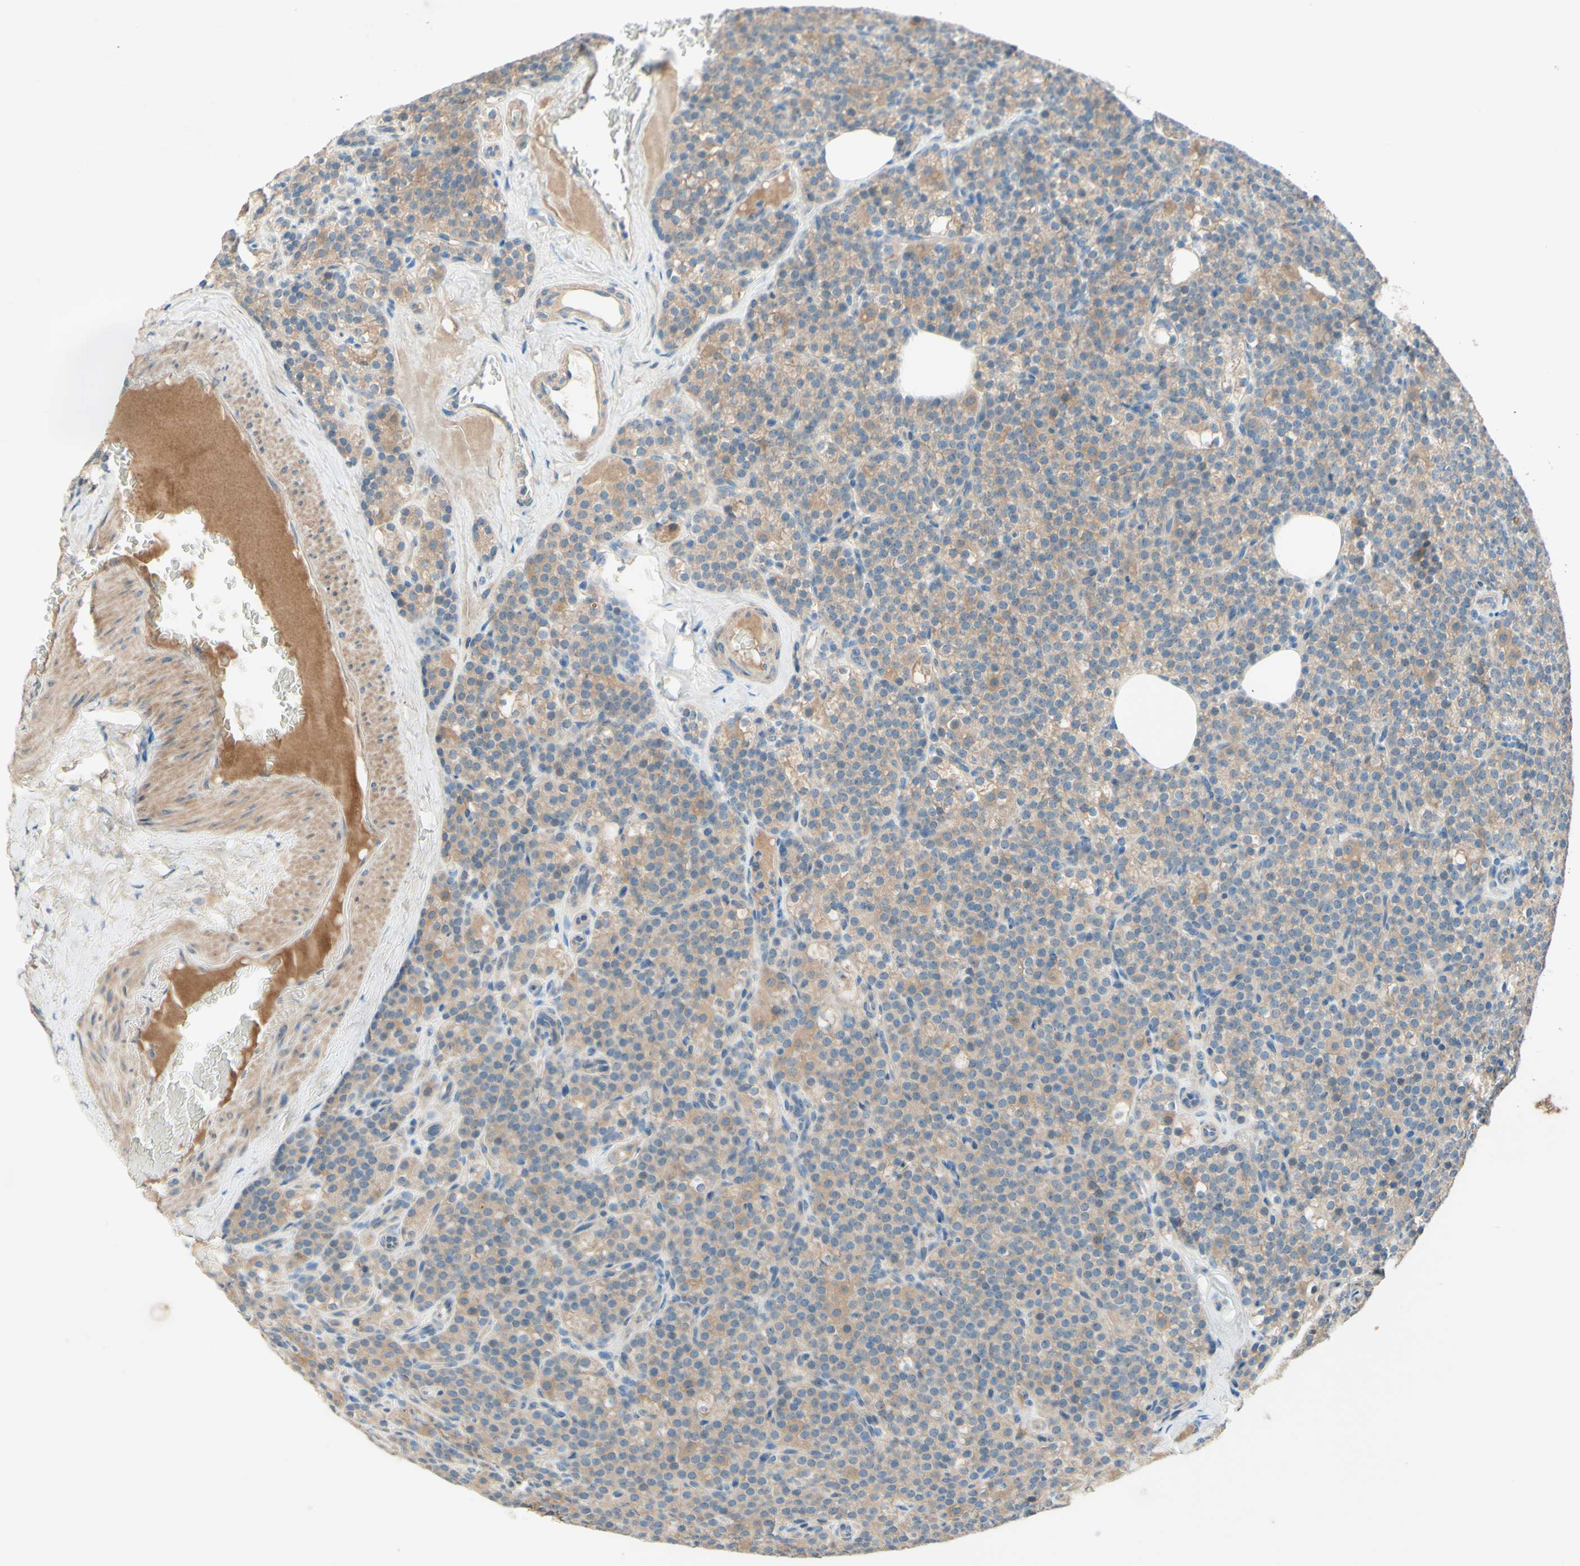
{"staining": {"intensity": "moderate", "quantity": ">75%", "location": "cytoplasmic/membranous"}, "tissue": "parathyroid gland", "cell_type": "Glandular cells", "image_type": "normal", "snomed": [{"axis": "morphology", "description": "Normal tissue, NOS"}, {"axis": "topography", "description": "Parathyroid gland"}], "caption": "Moderate cytoplasmic/membranous protein expression is seen in about >75% of glandular cells in parathyroid gland.", "gene": "IL2", "patient": {"sex": "female", "age": 57}}